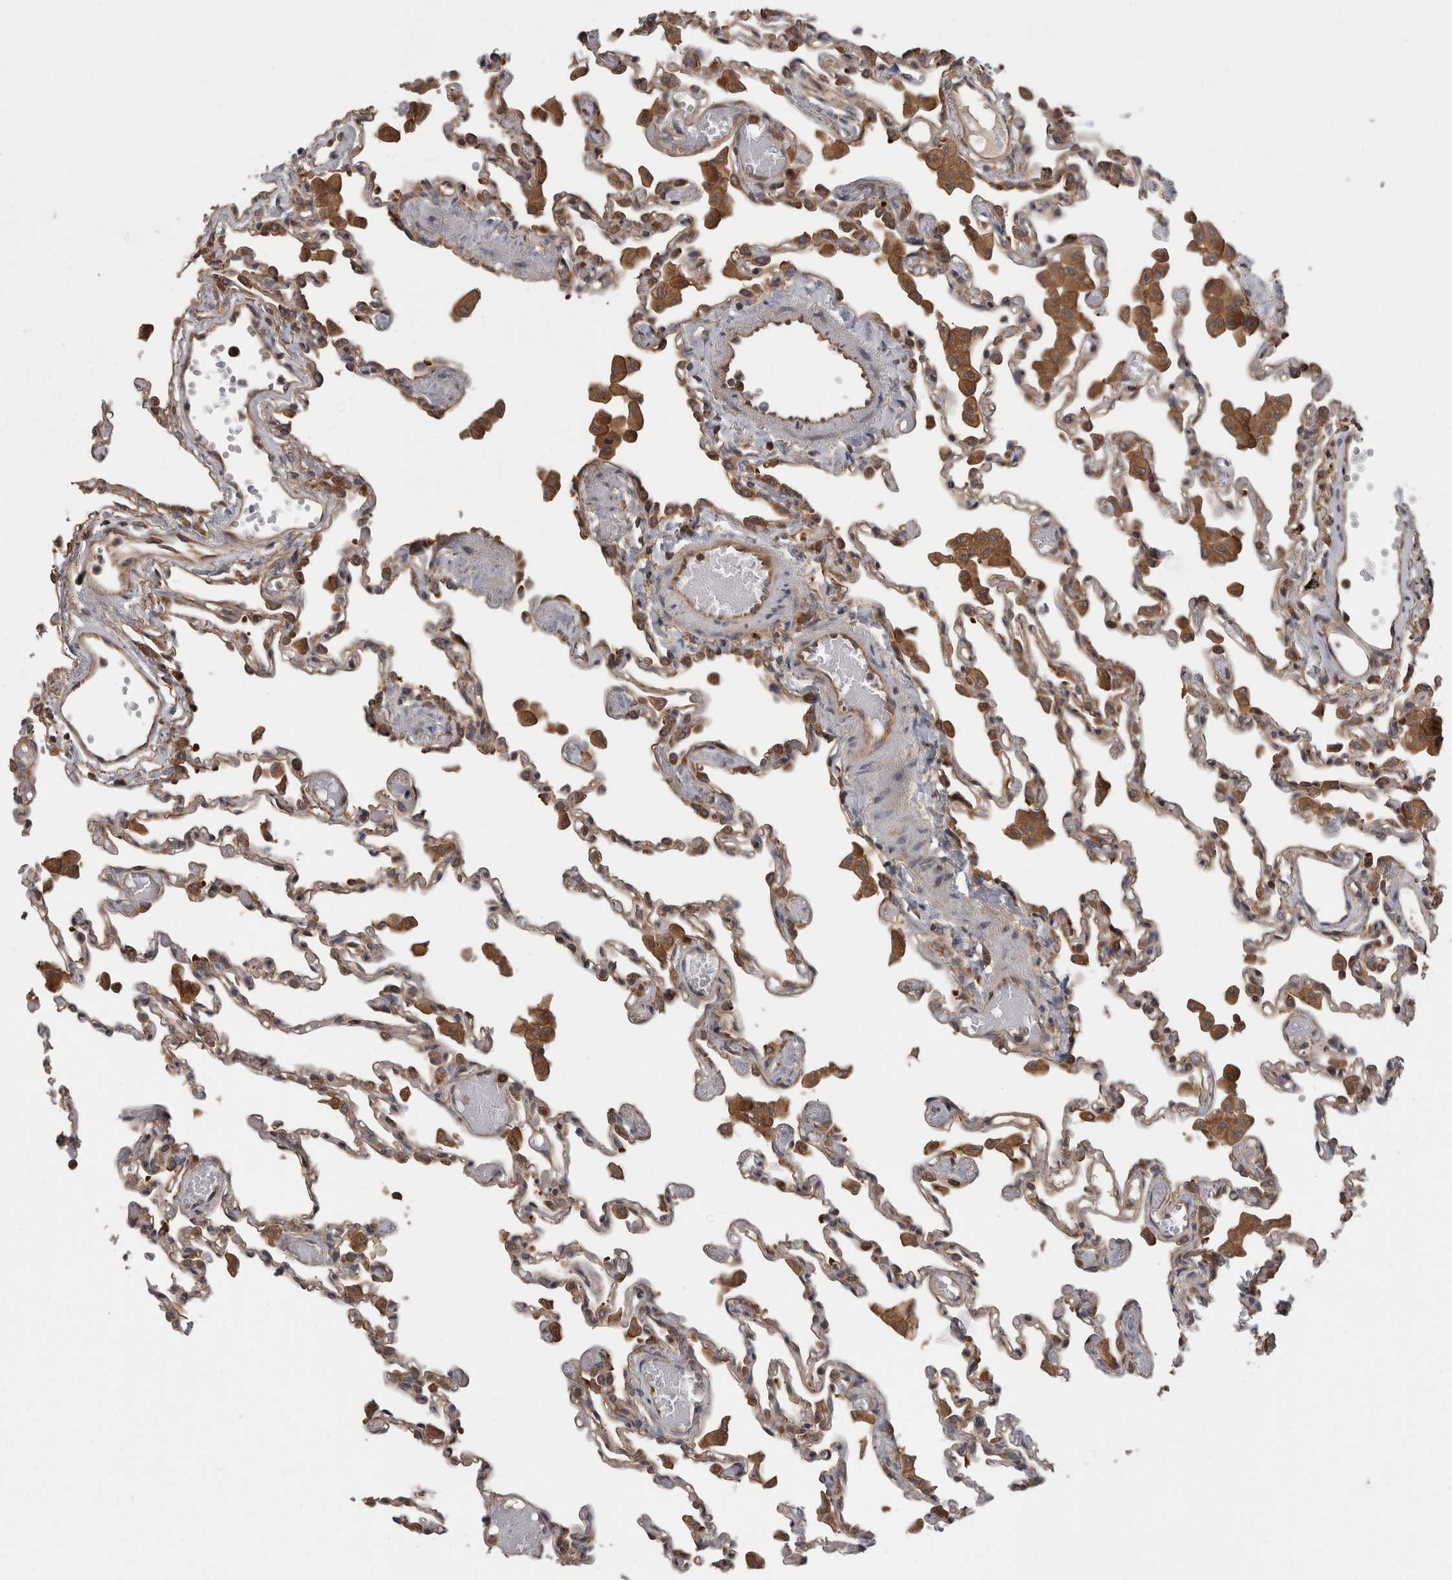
{"staining": {"intensity": "moderate", "quantity": "25%-75%", "location": "cytoplasmic/membranous"}, "tissue": "lung", "cell_type": "Alveolar cells", "image_type": "normal", "snomed": [{"axis": "morphology", "description": "Normal tissue, NOS"}, {"axis": "topography", "description": "Bronchus"}, {"axis": "topography", "description": "Lung"}], "caption": "Benign lung reveals moderate cytoplasmic/membranous positivity in approximately 25%-75% of alveolar cells (IHC, brightfield microscopy, high magnification)..", "gene": "SMCR8", "patient": {"sex": "female", "age": 49}}